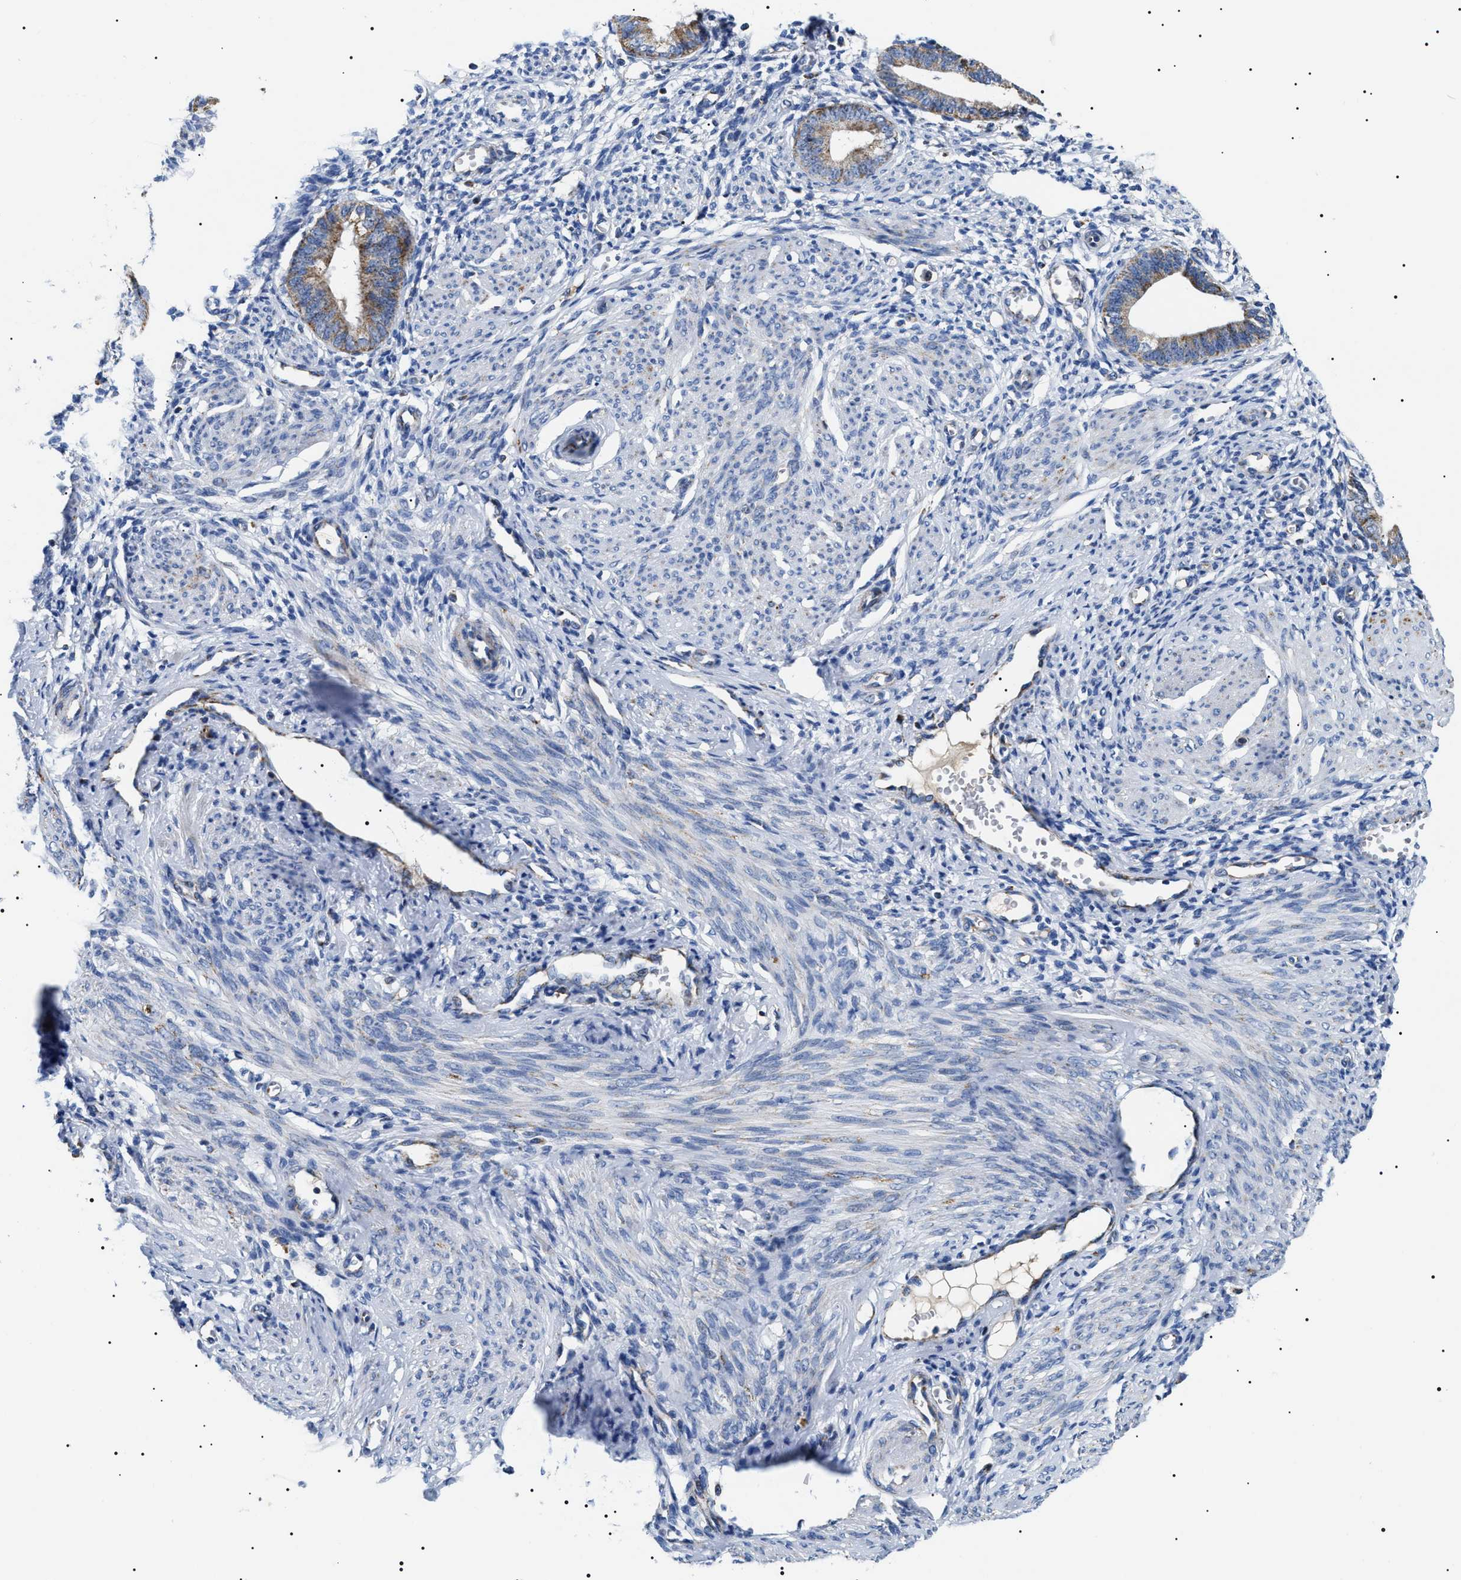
{"staining": {"intensity": "negative", "quantity": "none", "location": "none"}, "tissue": "endometrium", "cell_type": "Cells in endometrial stroma", "image_type": "normal", "snomed": [{"axis": "morphology", "description": "Normal tissue, NOS"}, {"axis": "topography", "description": "Endometrium"}], "caption": "Immunohistochemistry of benign endometrium reveals no positivity in cells in endometrial stroma.", "gene": "OXSM", "patient": {"sex": "female", "age": 46}}